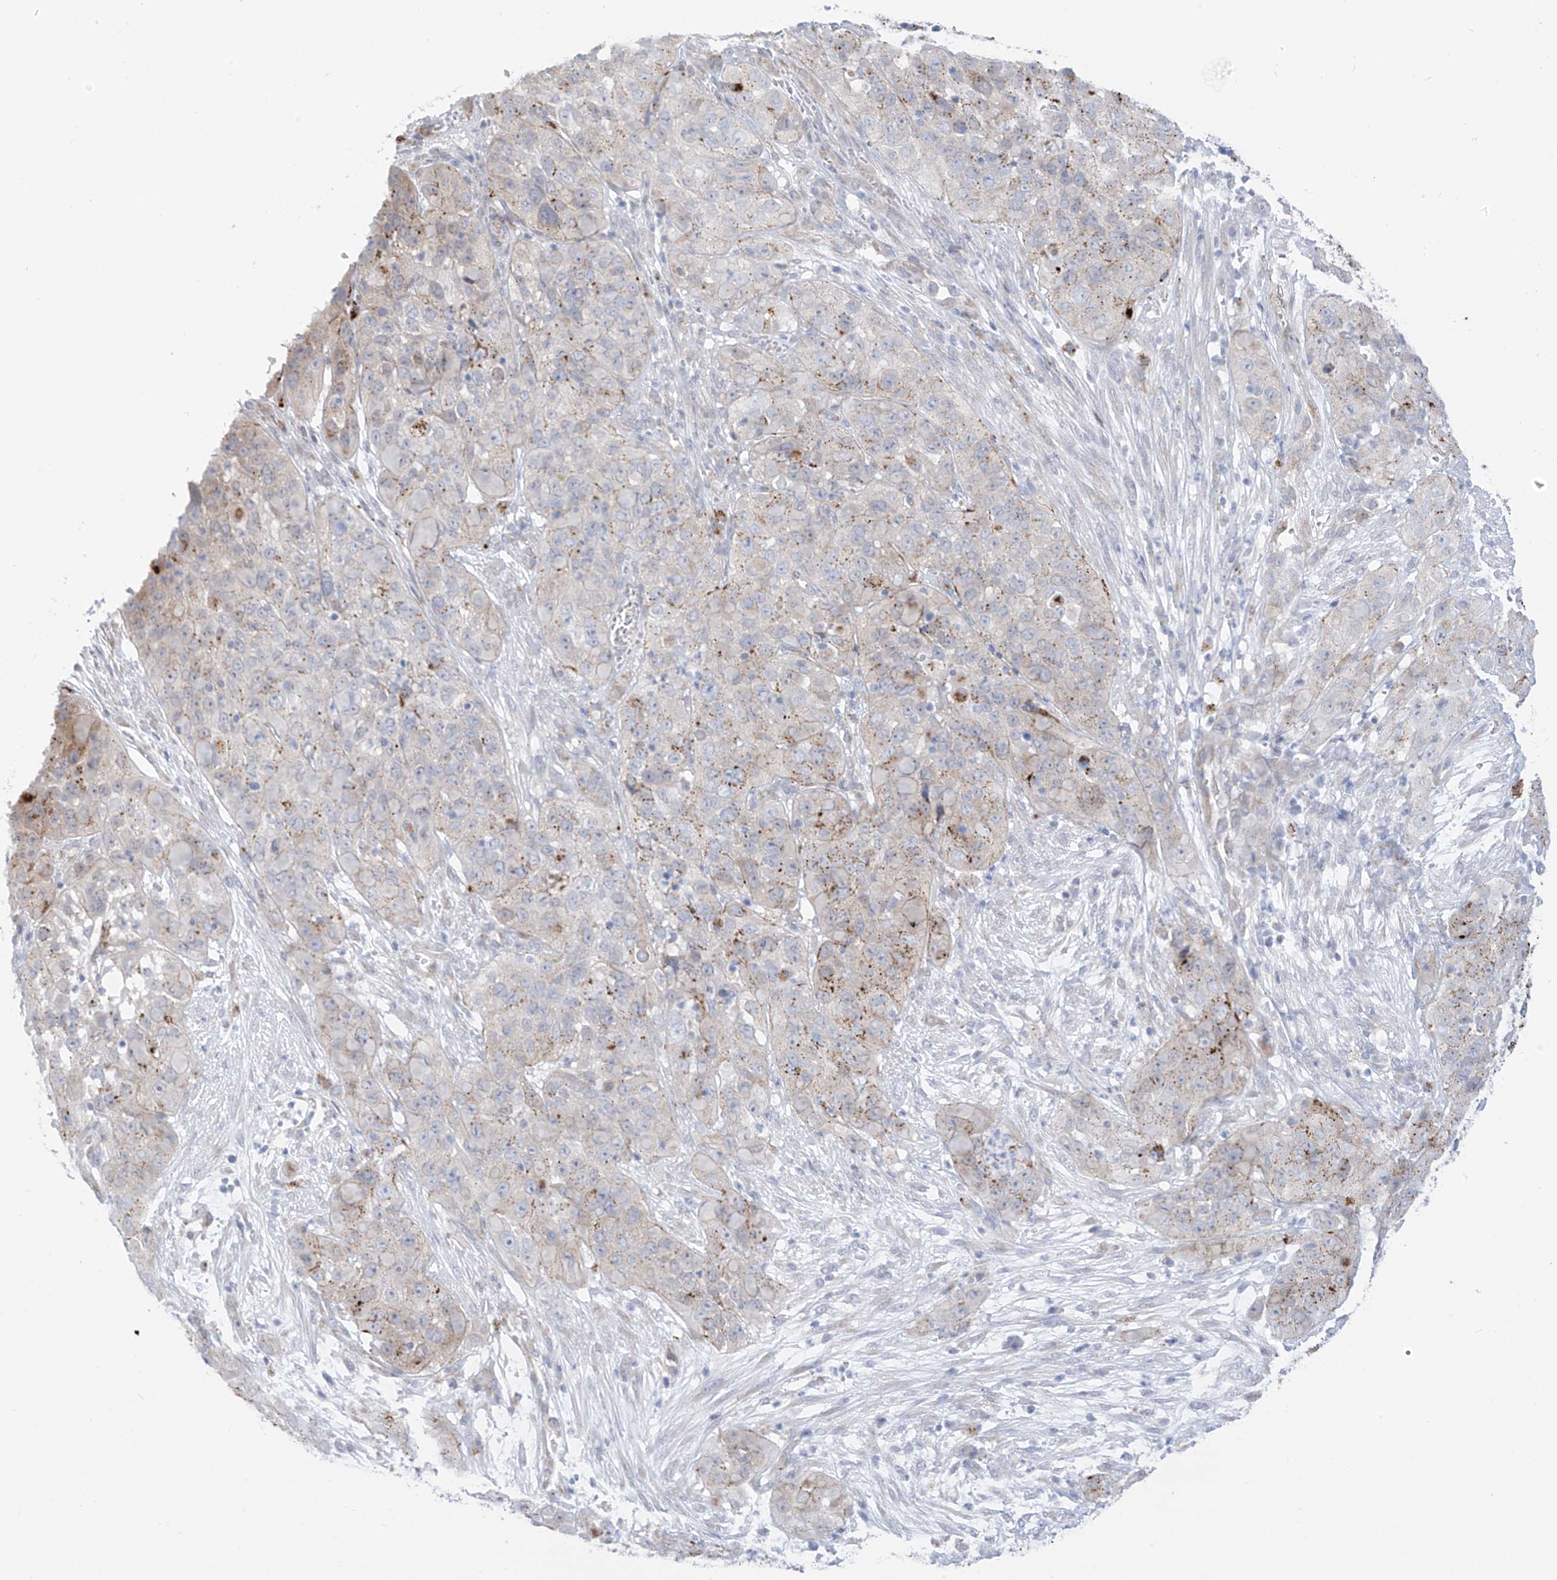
{"staining": {"intensity": "weak", "quantity": "<25%", "location": "cytoplasmic/membranous"}, "tissue": "cervical cancer", "cell_type": "Tumor cells", "image_type": "cancer", "snomed": [{"axis": "morphology", "description": "Squamous cell carcinoma, NOS"}, {"axis": "topography", "description": "Cervix"}], "caption": "This micrograph is of cervical cancer stained with immunohistochemistry (IHC) to label a protein in brown with the nuclei are counter-stained blue. There is no positivity in tumor cells.", "gene": "PSPH", "patient": {"sex": "female", "age": 32}}